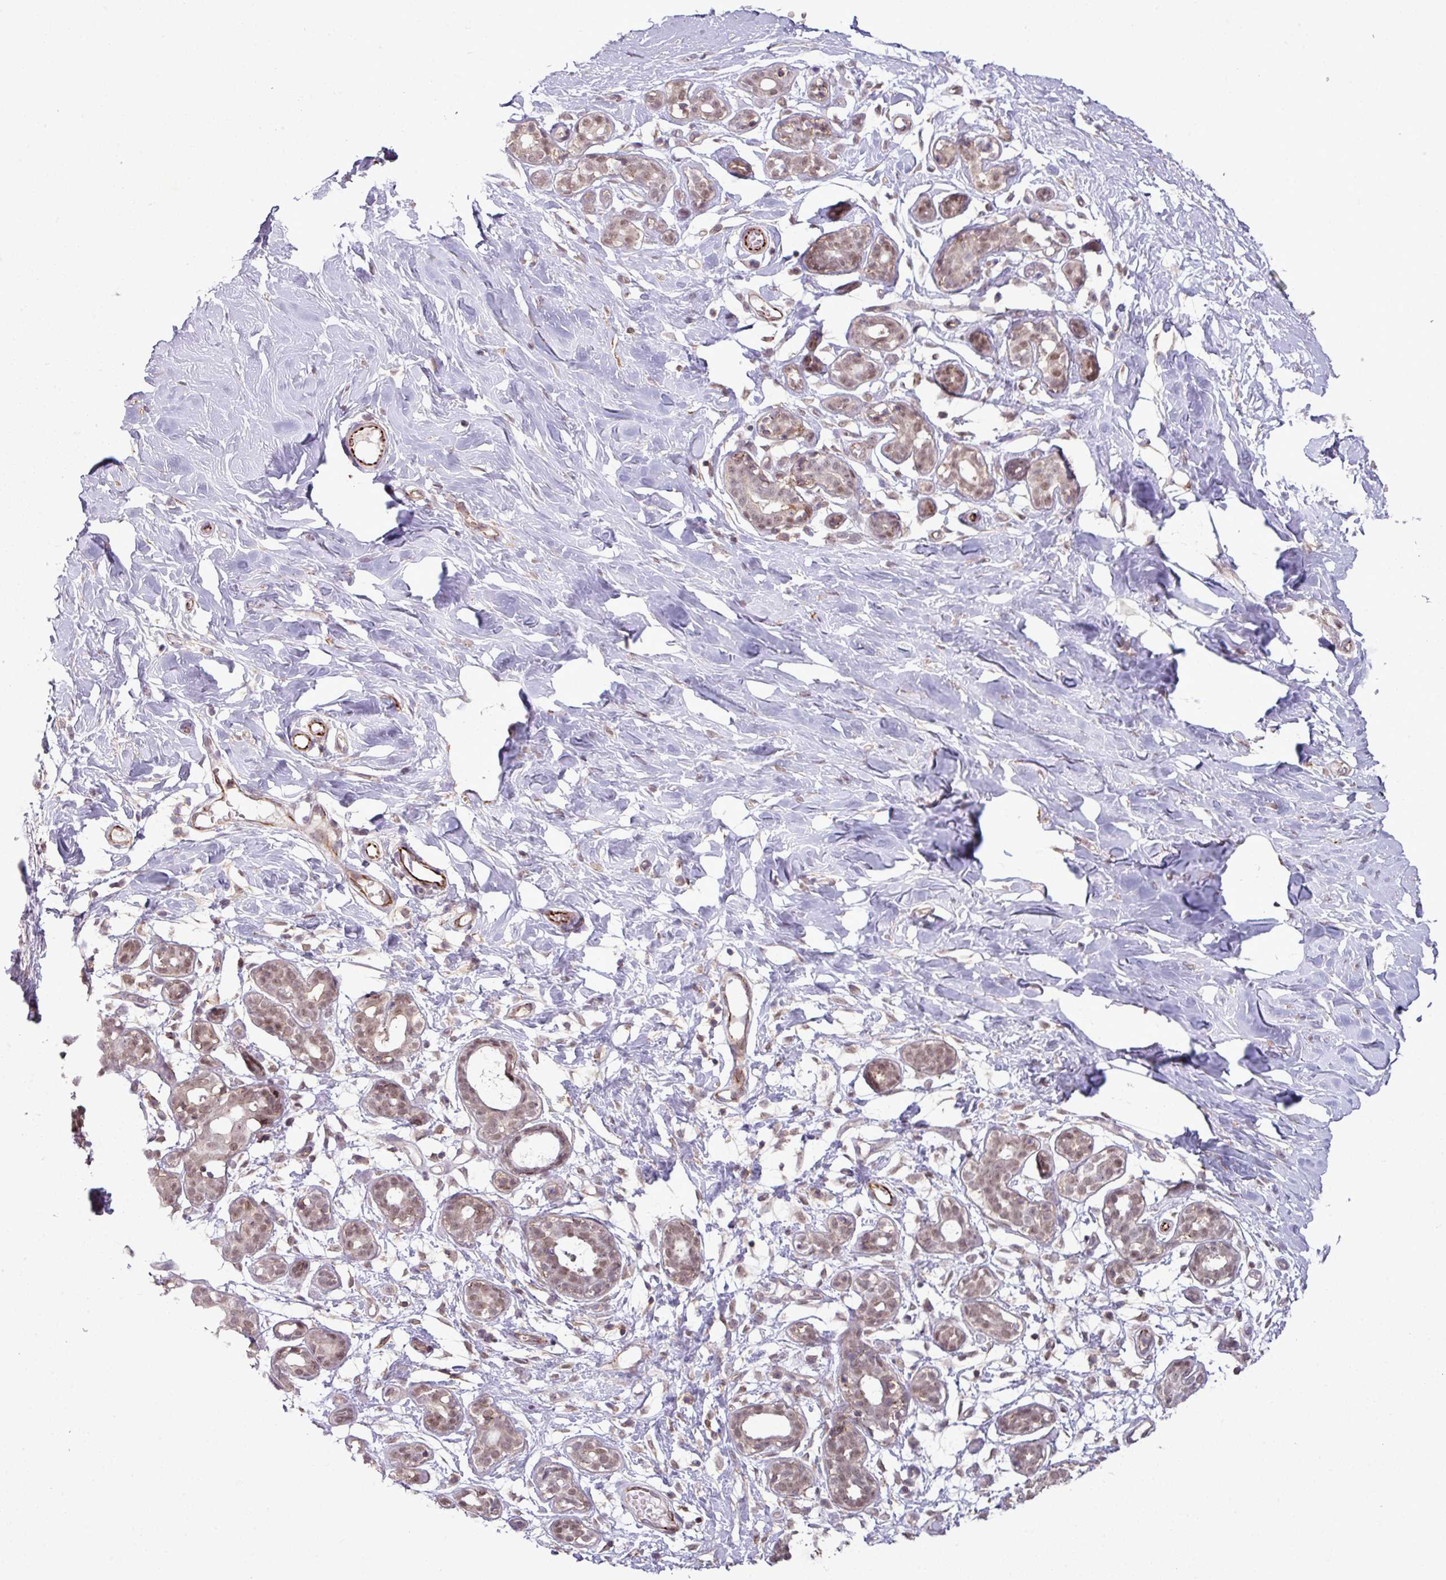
{"staining": {"intensity": "negative", "quantity": "none", "location": "none"}, "tissue": "breast", "cell_type": "Adipocytes", "image_type": "normal", "snomed": [{"axis": "morphology", "description": "Normal tissue, NOS"}, {"axis": "topography", "description": "Breast"}], "caption": "This micrograph is of normal breast stained with immunohistochemistry to label a protein in brown with the nuclei are counter-stained blue. There is no positivity in adipocytes.", "gene": "ZC2HC1C", "patient": {"sex": "female", "age": 27}}